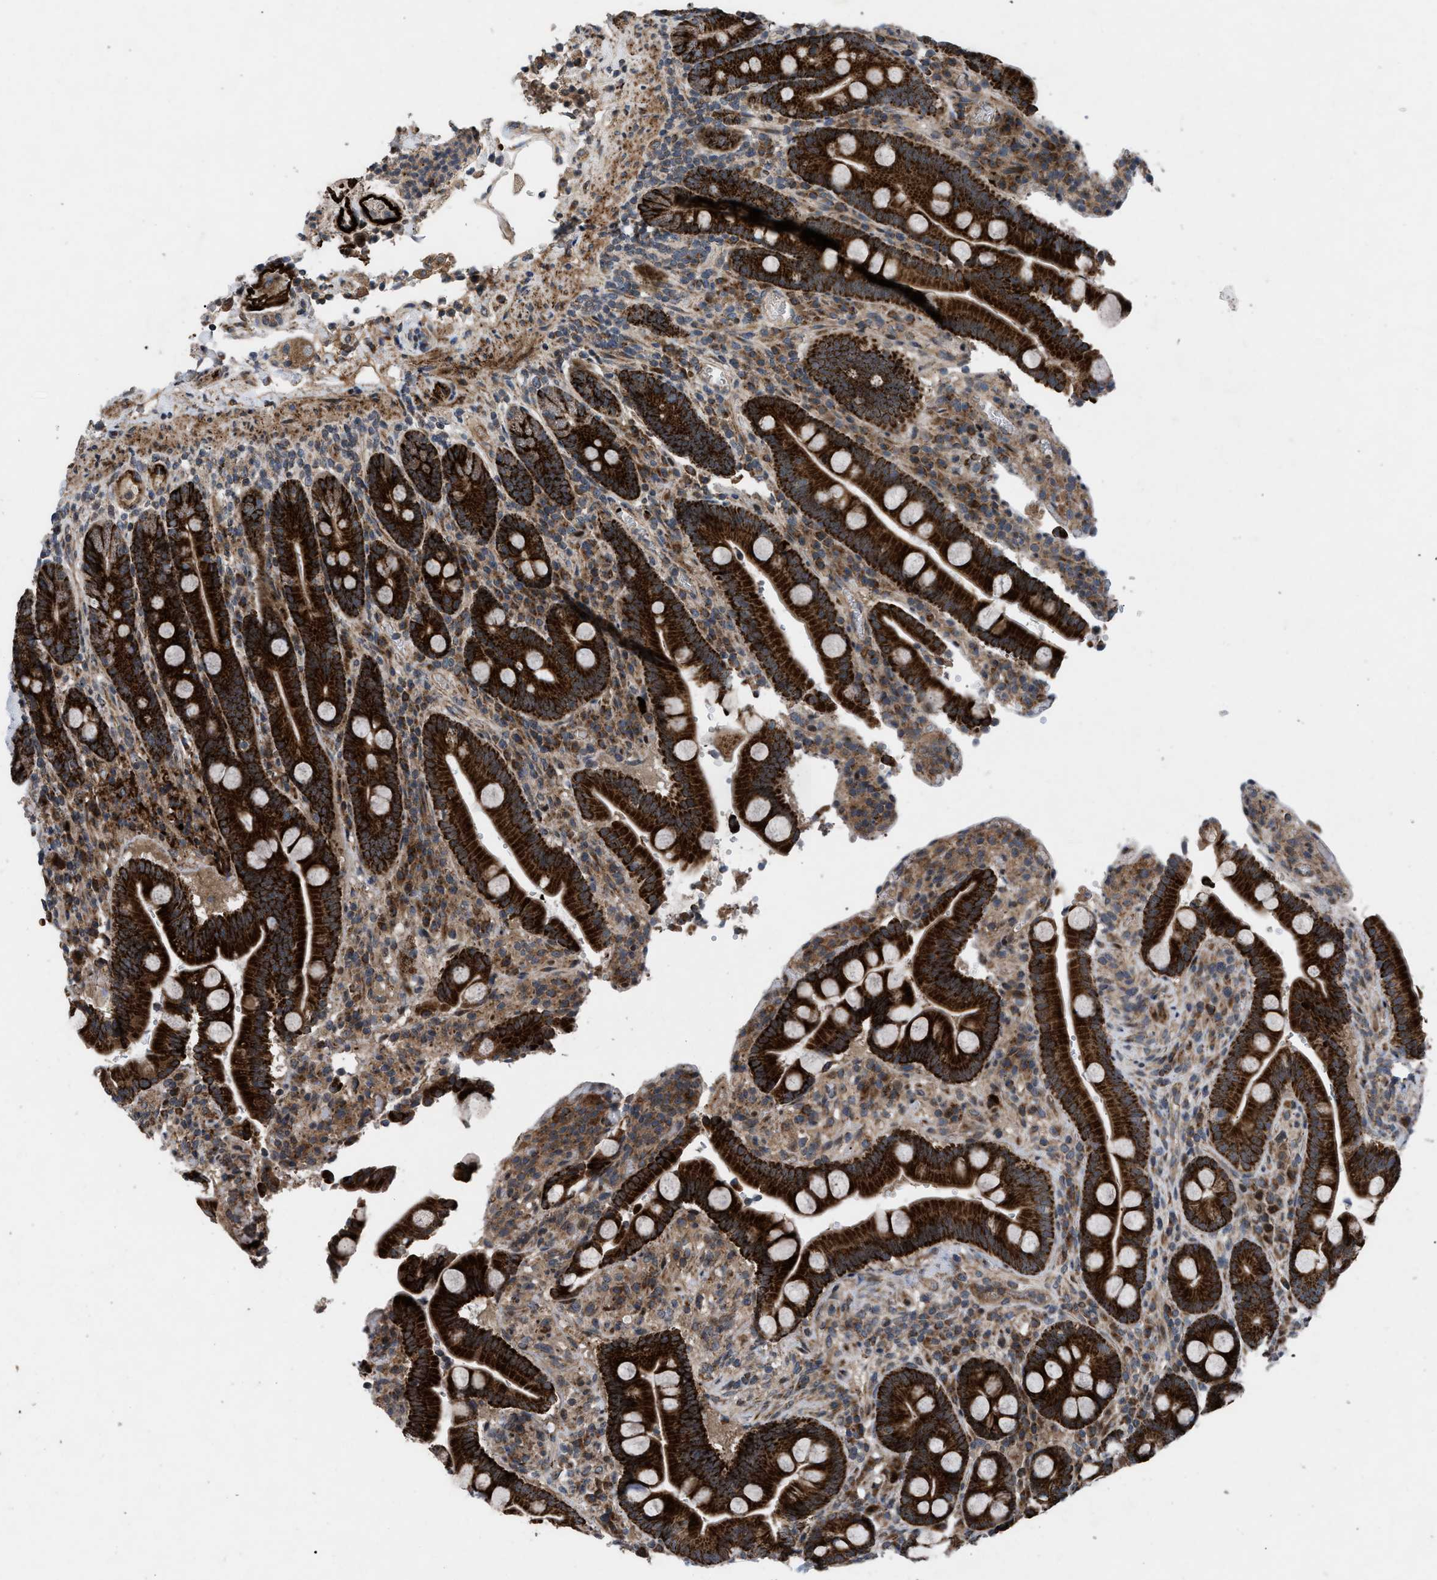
{"staining": {"intensity": "strong", "quantity": ">75%", "location": "cytoplasmic/membranous"}, "tissue": "duodenum", "cell_type": "Glandular cells", "image_type": "normal", "snomed": [{"axis": "morphology", "description": "Normal tissue, NOS"}, {"axis": "topography", "description": "Small intestine, NOS"}], "caption": "An immunohistochemistry (IHC) image of benign tissue is shown. Protein staining in brown shows strong cytoplasmic/membranous positivity in duodenum within glandular cells.", "gene": "AP3M2", "patient": {"sex": "female", "age": 71}}